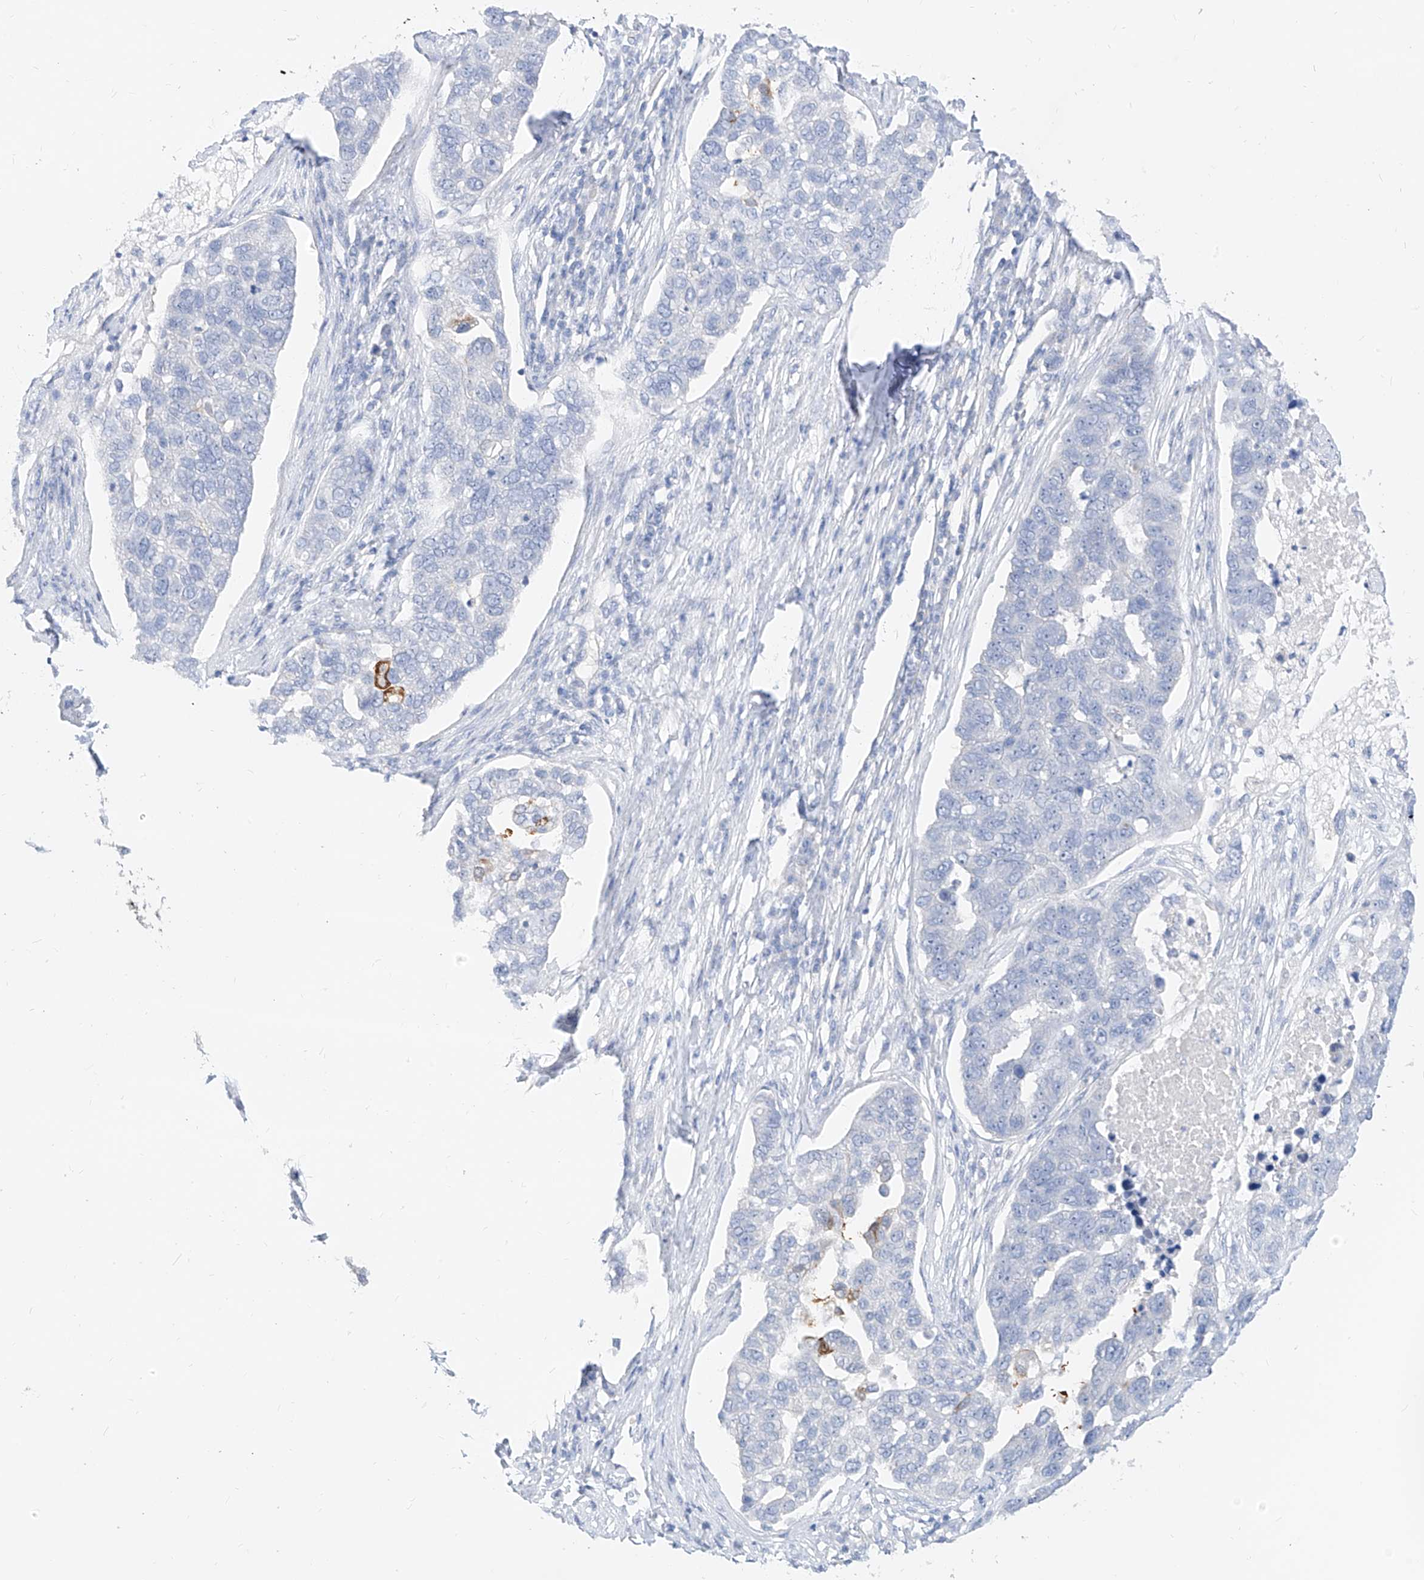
{"staining": {"intensity": "negative", "quantity": "none", "location": "none"}, "tissue": "pancreatic cancer", "cell_type": "Tumor cells", "image_type": "cancer", "snomed": [{"axis": "morphology", "description": "Adenocarcinoma, NOS"}, {"axis": "topography", "description": "Pancreas"}], "caption": "The immunohistochemistry photomicrograph has no significant staining in tumor cells of adenocarcinoma (pancreatic) tissue. (DAB immunohistochemistry with hematoxylin counter stain).", "gene": "ZZEF1", "patient": {"sex": "female", "age": 61}}